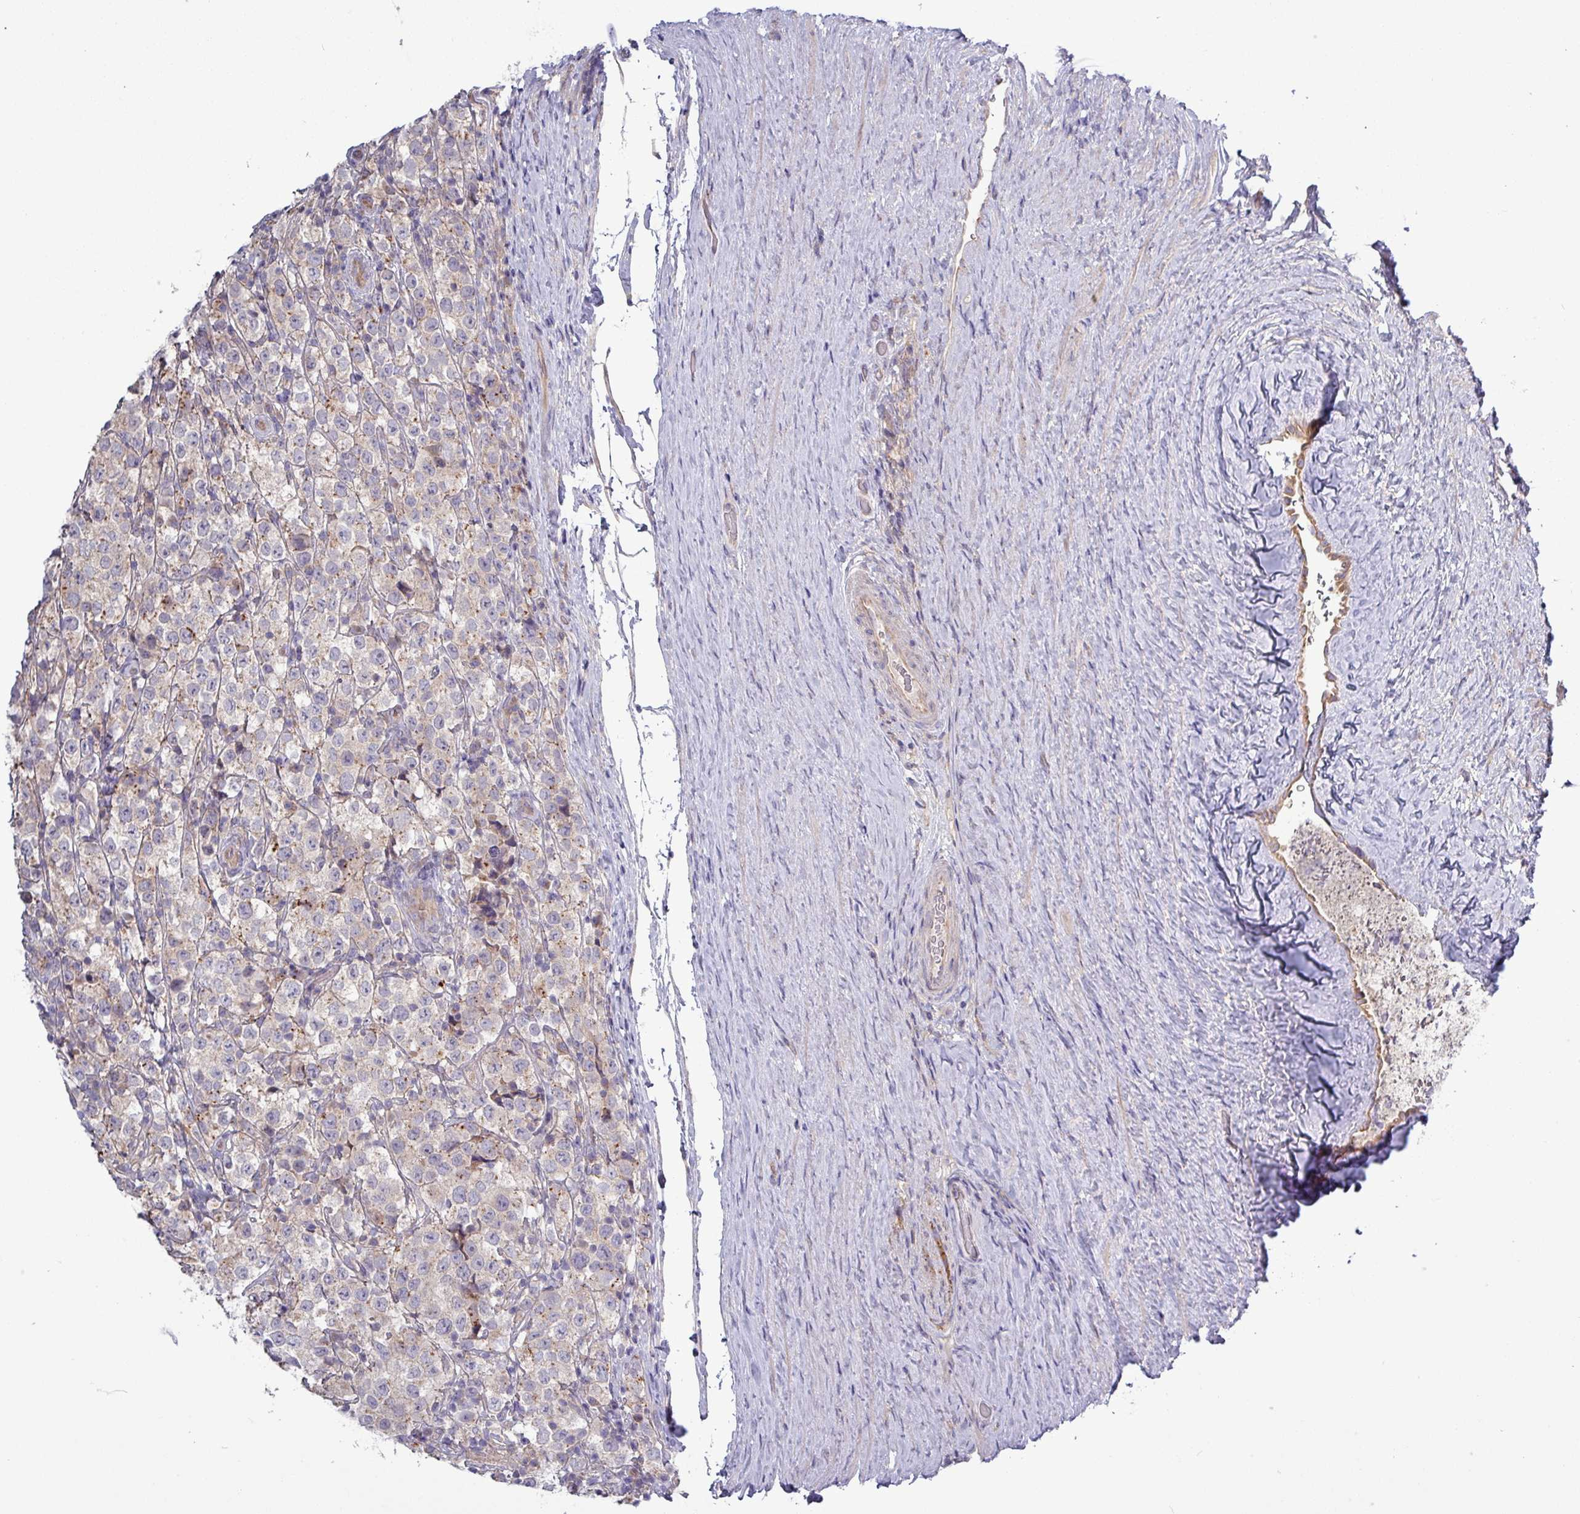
{"staining": {"intensity": "moderate", "quantity": "<25%", "location": "cytoplasmic/membranous"}, "tissue": "testis cancer", "cell_type": "Tumor cells", "image_type": "cancer", "snomed": [{"axis": "morphology", "description": "Seminoma, NOS"}, {"axis": "morphology", "description": "Carcinoma, Embryonal, NOS"}, {"axis": "topography", "description": "Testis"}], "caption": "Immunohistochemistry (DAB) staining of testis seminoma demonstrates moderate cytoplasmic/membranous protein expression in about <25% of tumor cells.", "gene": "PLIN2", "patient": {"sex": "male", "age": 41}}